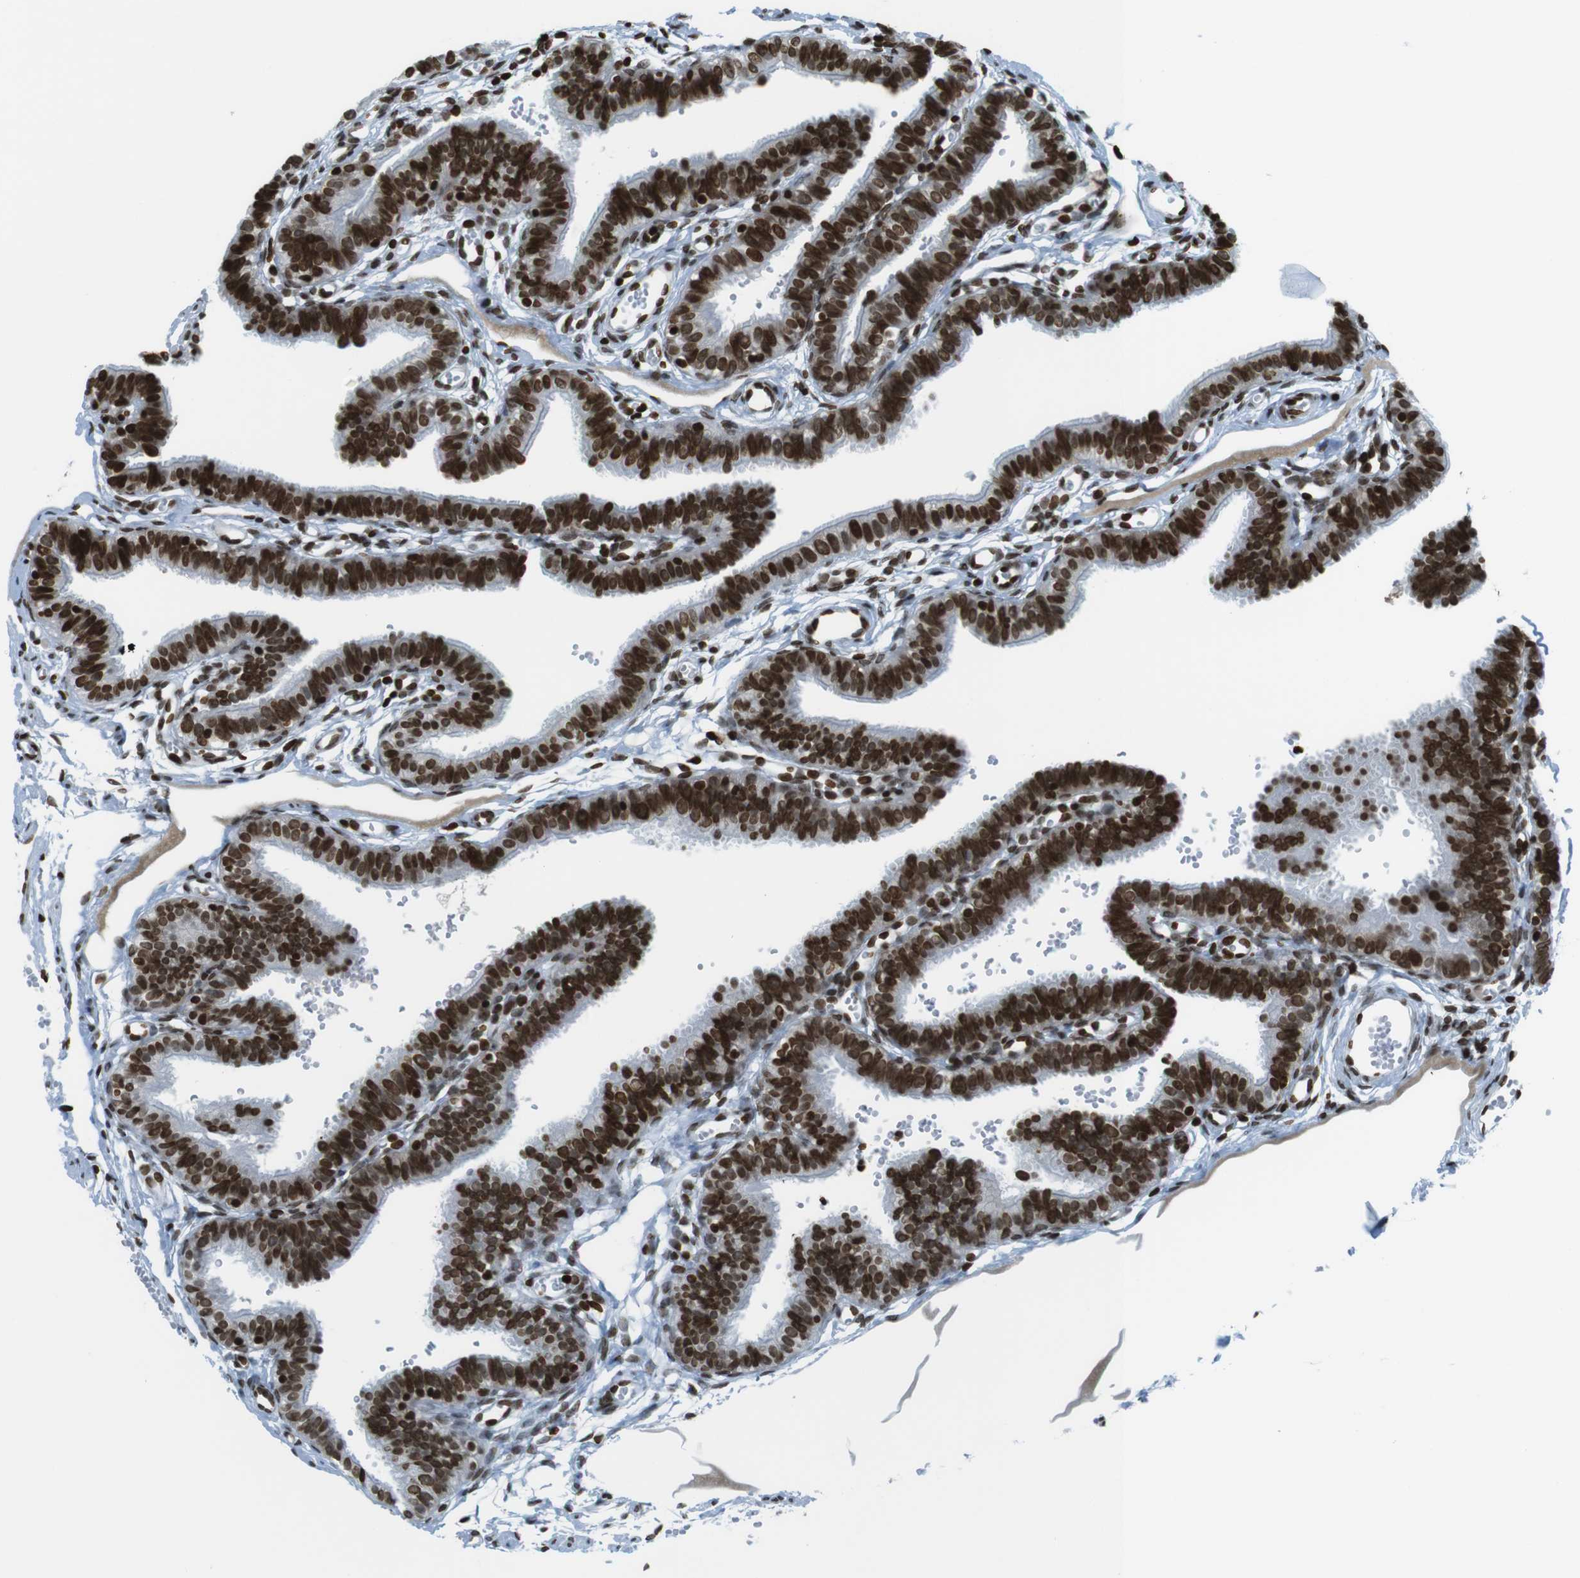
{"staining": {"intensity": "strong", "quantity": ">75%", "location": "nuclear"}, "tissue": "fallopian tube", "cell_type": "Glandular cells", "image_type": "normal", "snomed": [{"axis": "morphology", "description": "Normal tissue, NOS"}, {"axis": "topography", "description": "Fallopian tube"}, {"axis": "topography", "description": "Placenta"}], "caption": "Immunohistochemical staining of benign human fallopian tube shows high levels of strong nuclear expression in about >75% of glandular cells.", "gene": "H2AC8", "patient": {"sex": "female", "age": 34}}